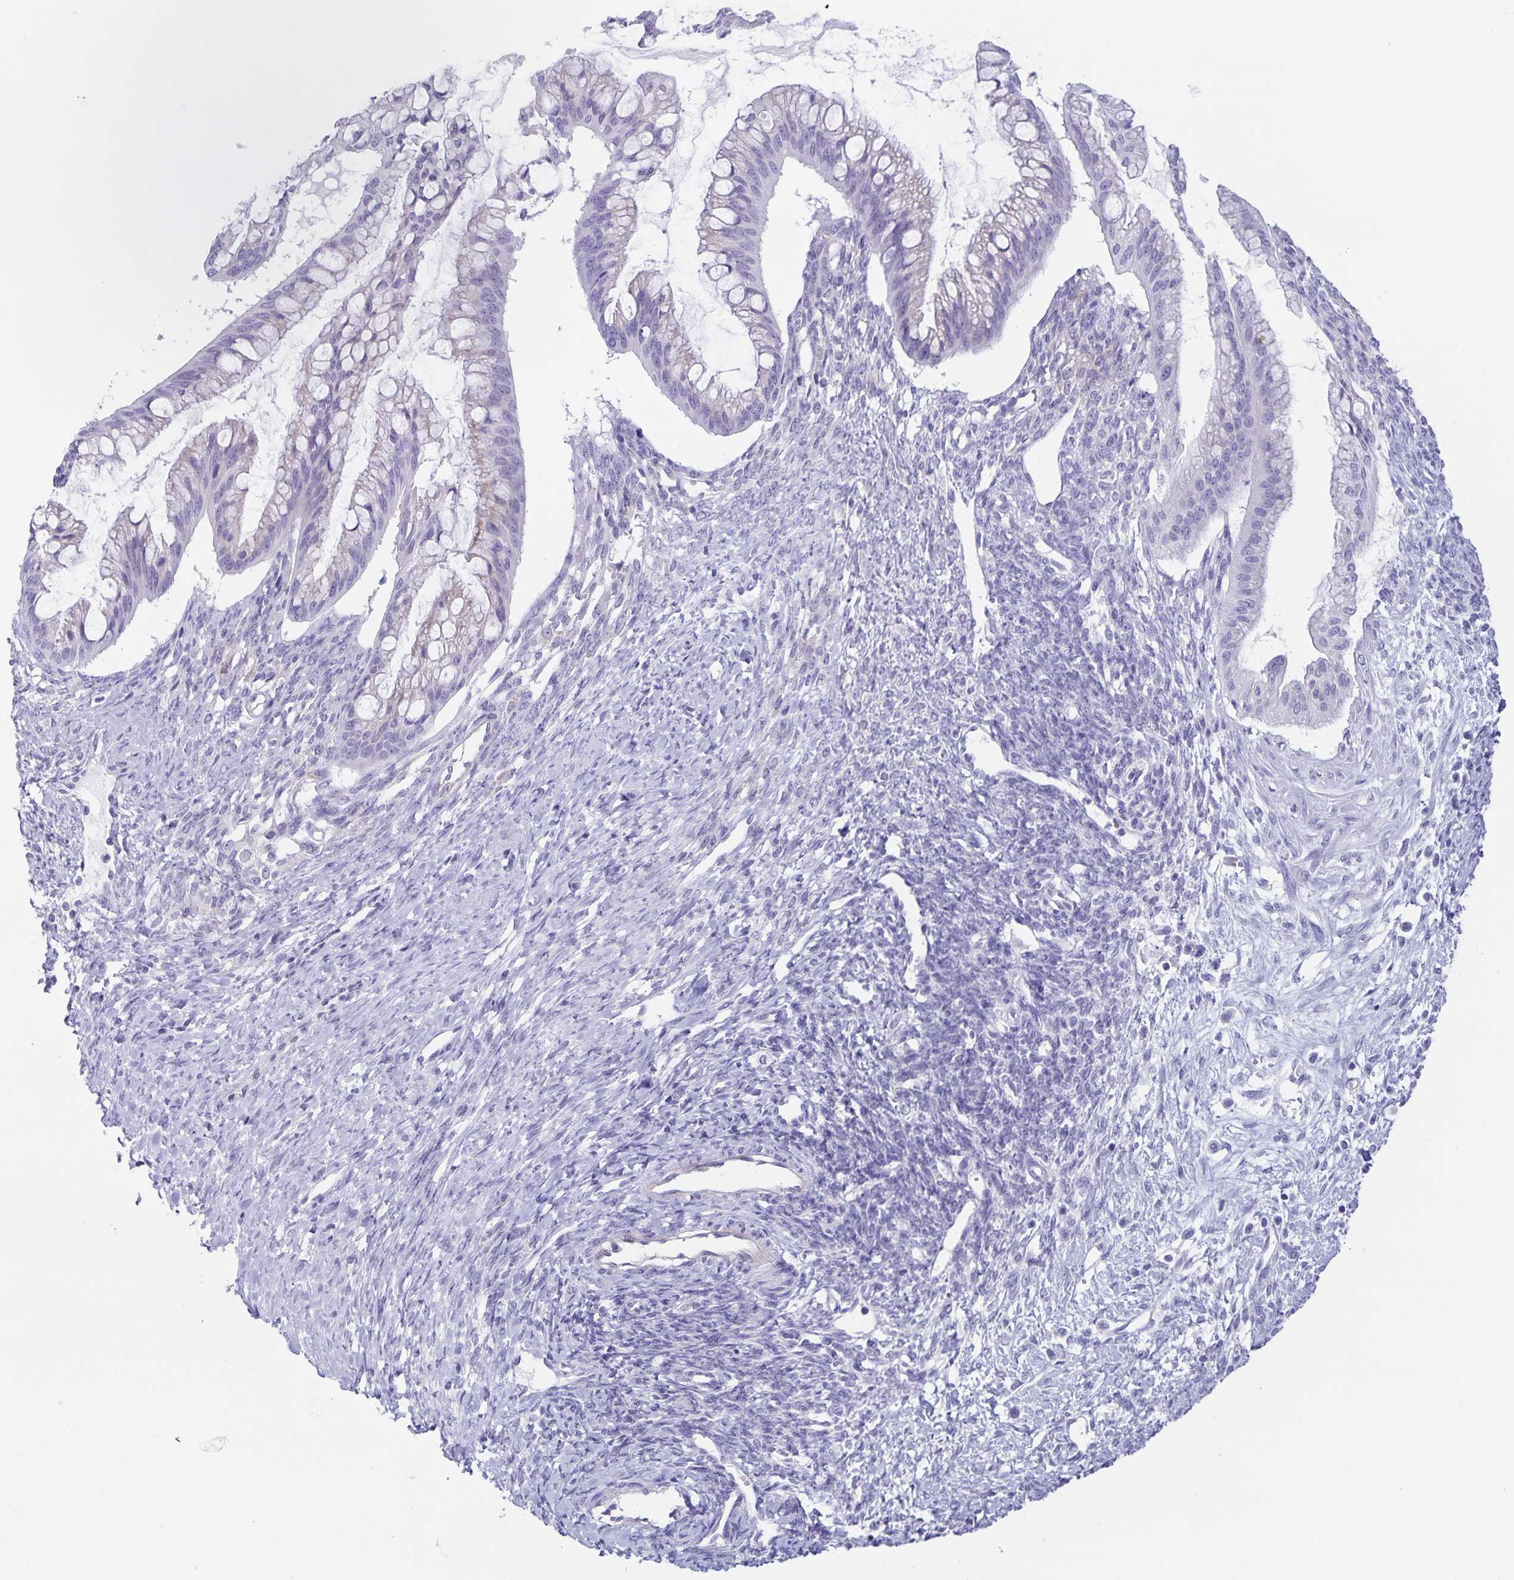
{"staining": {"intensity": "negative", "quantity": "none", "location": "none"}, "tissue": "ovarian cancer", "cell_type": "Tumor cells", "image_type": "cancer", "snomed": [{"axis": "morphology", "description": "Cystadenocarcinoma, mucinous, NOS"}, {"axis": "topography", "description": "Ovary"}], "caption": "Immunohistochemistry photomicrograph of neoplastic tissue: human ovarian cancer stained with DAB reveals no significant protein positivity in tumor cells. Brightfield microscopy of immunohistochemistry stained with DAB (3,3'-diaminobenzidine) (brown) and hematoxylin (blue), captured at high magnification.", "gene": "AQP4", "patient": {"sex": "female", "age": 73}}